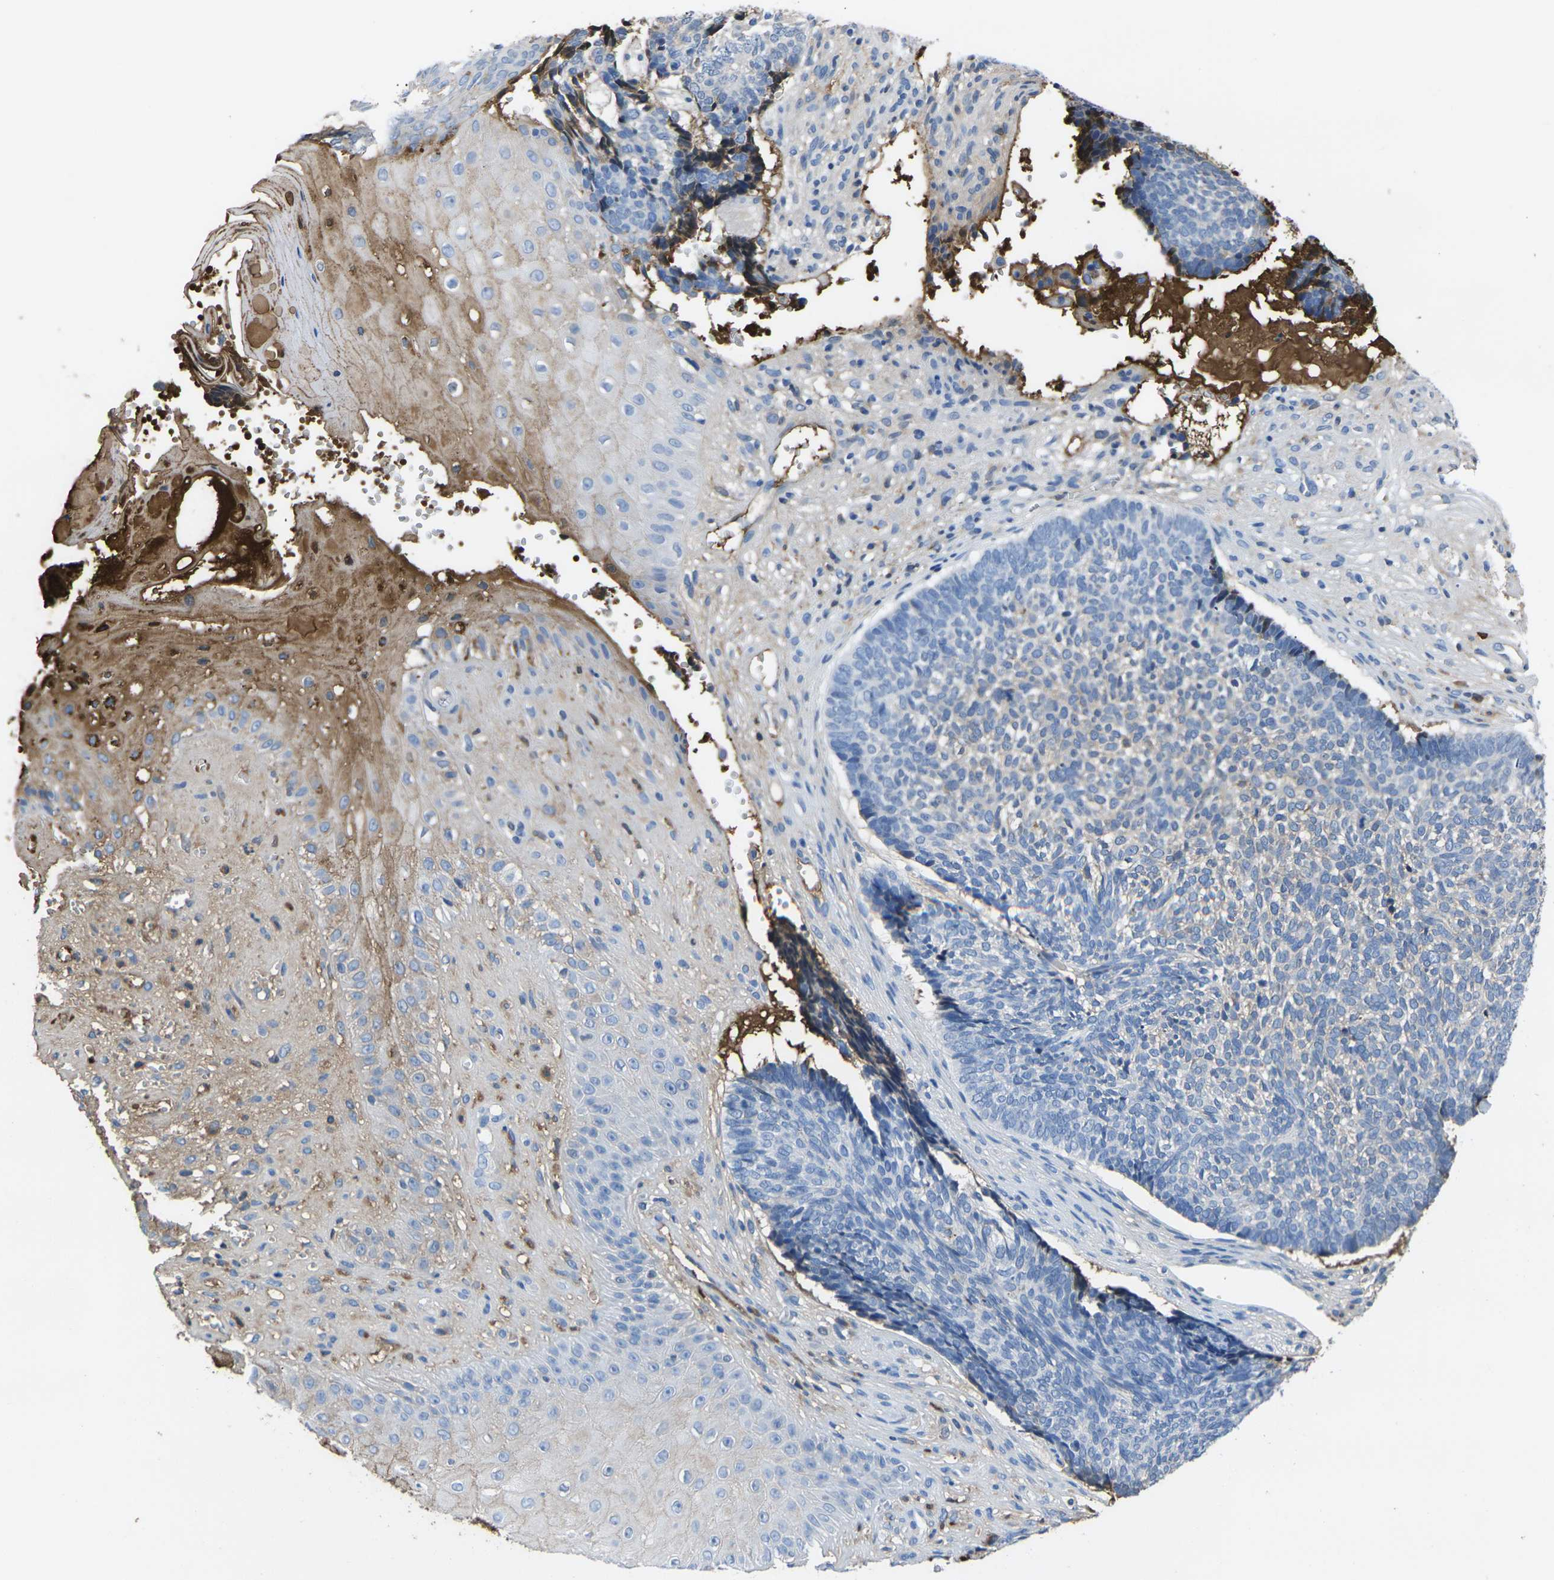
{"staining": {"intensity": "weak", "quantity": "25%-75%", "location": "cytoplasmic/membranous"}, "tissue": "skin cancer", "cell_type": "Tumor cells", "image_type": "cancer", "snomed": [{"axis": "morphology", "description": "Basal cell carcinoma"}, {"axis": "topography", "description": "Skin"}], "caption": "A low amount of weak cytoplasmic/membranous staining is present in about 25%-75% of tumor cells in basal cell carcinoma (skin) tissue.", "gene": "GREM2", "patient": {"sex": "male", "age": 84}}